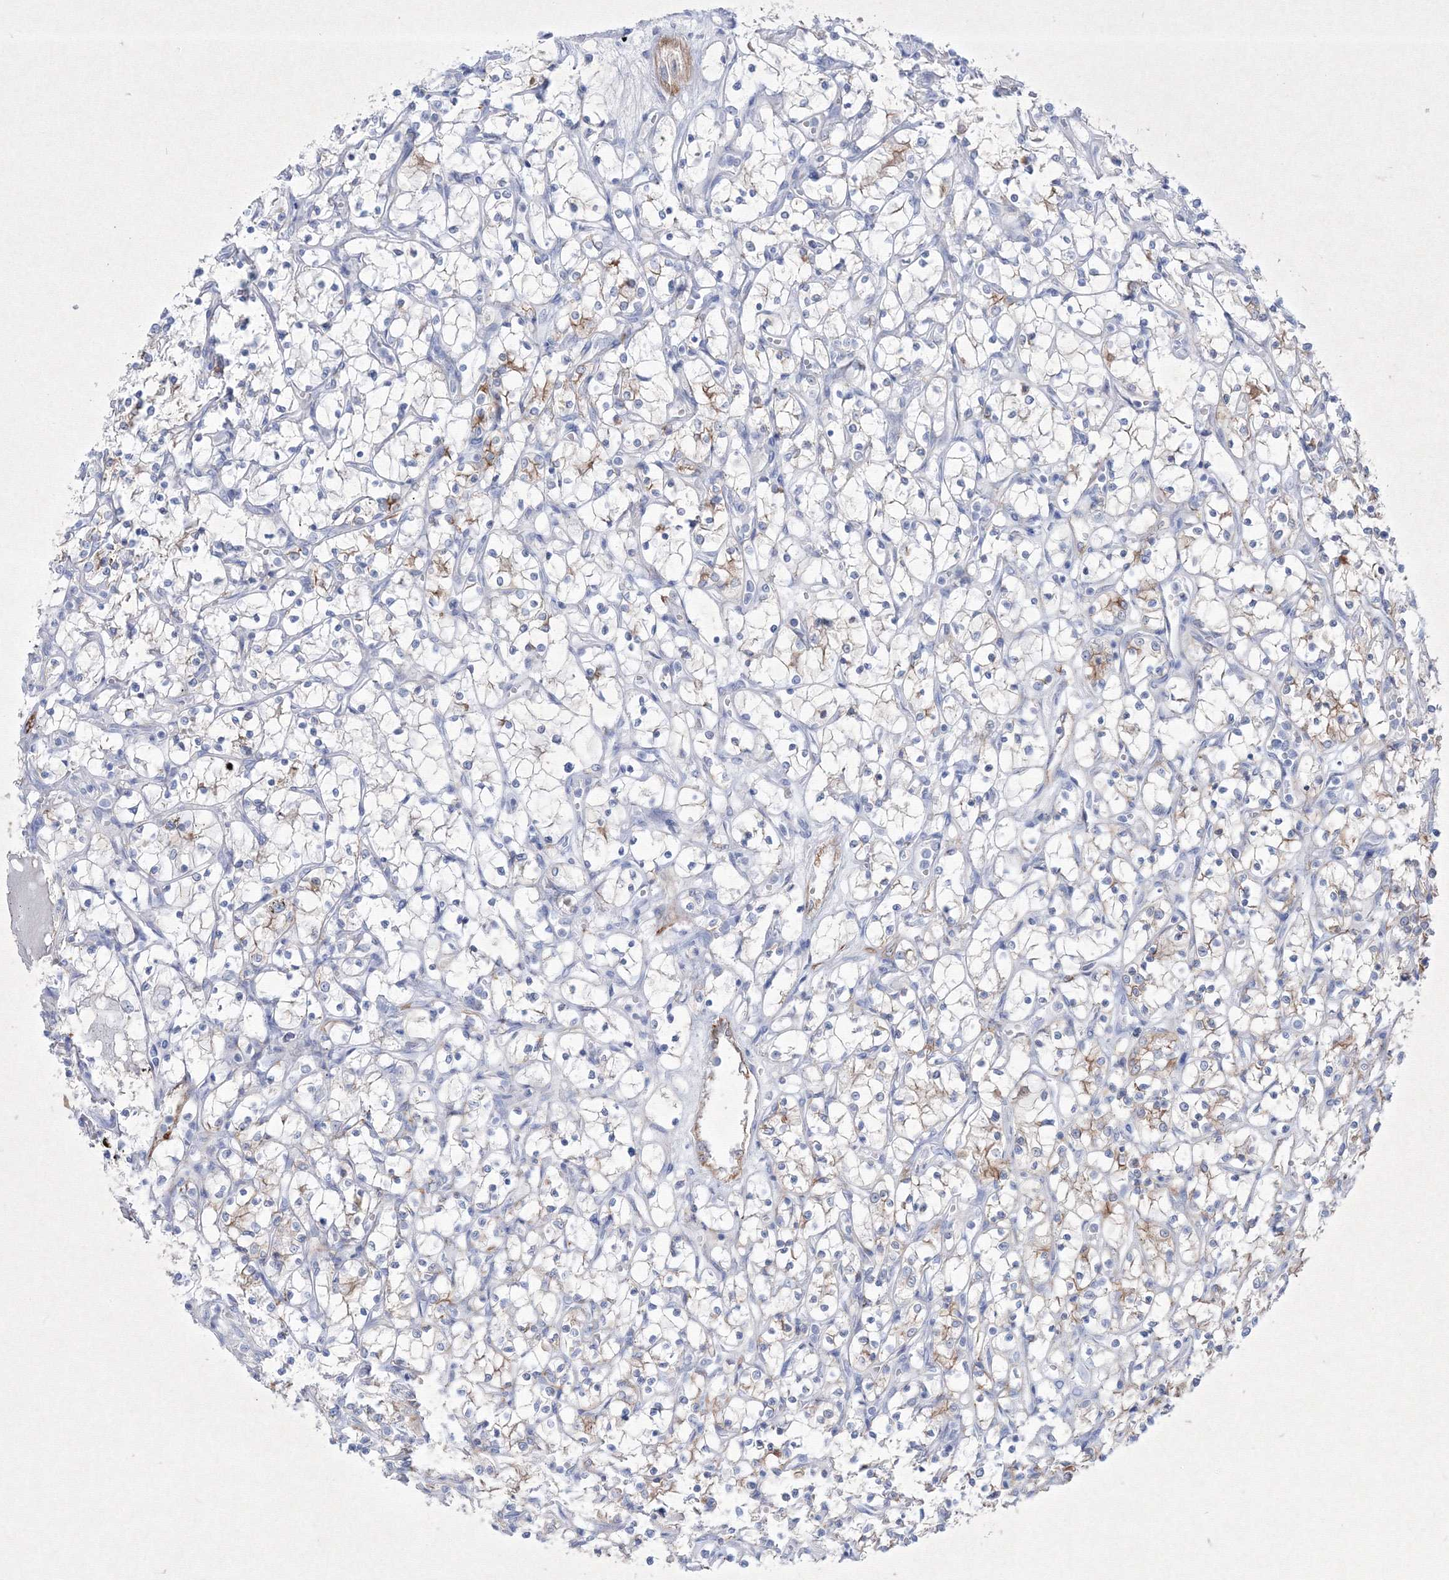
{"staining": {"intensity": "moderate", "quantity": "<25%", "location": "cytoplasmic/membranous"}, "tissue": "renal cancer", "cell_type": "Tumor cells", "image_type": "cancer", "snomed": [{"axis": "morphology", "description": "Adenocarcinoma, NOS"}, {"axis": "topography", "description": "Kidney"}], "caption": "This is a photomicrograph of IHC staining of renal cancer (adenocarcinoma), which shows moderate staining in the cytoplasmic/membranous of tumor cells.", "gene": "TMEM139", "patient": {"sex": "female", "age": 69}}